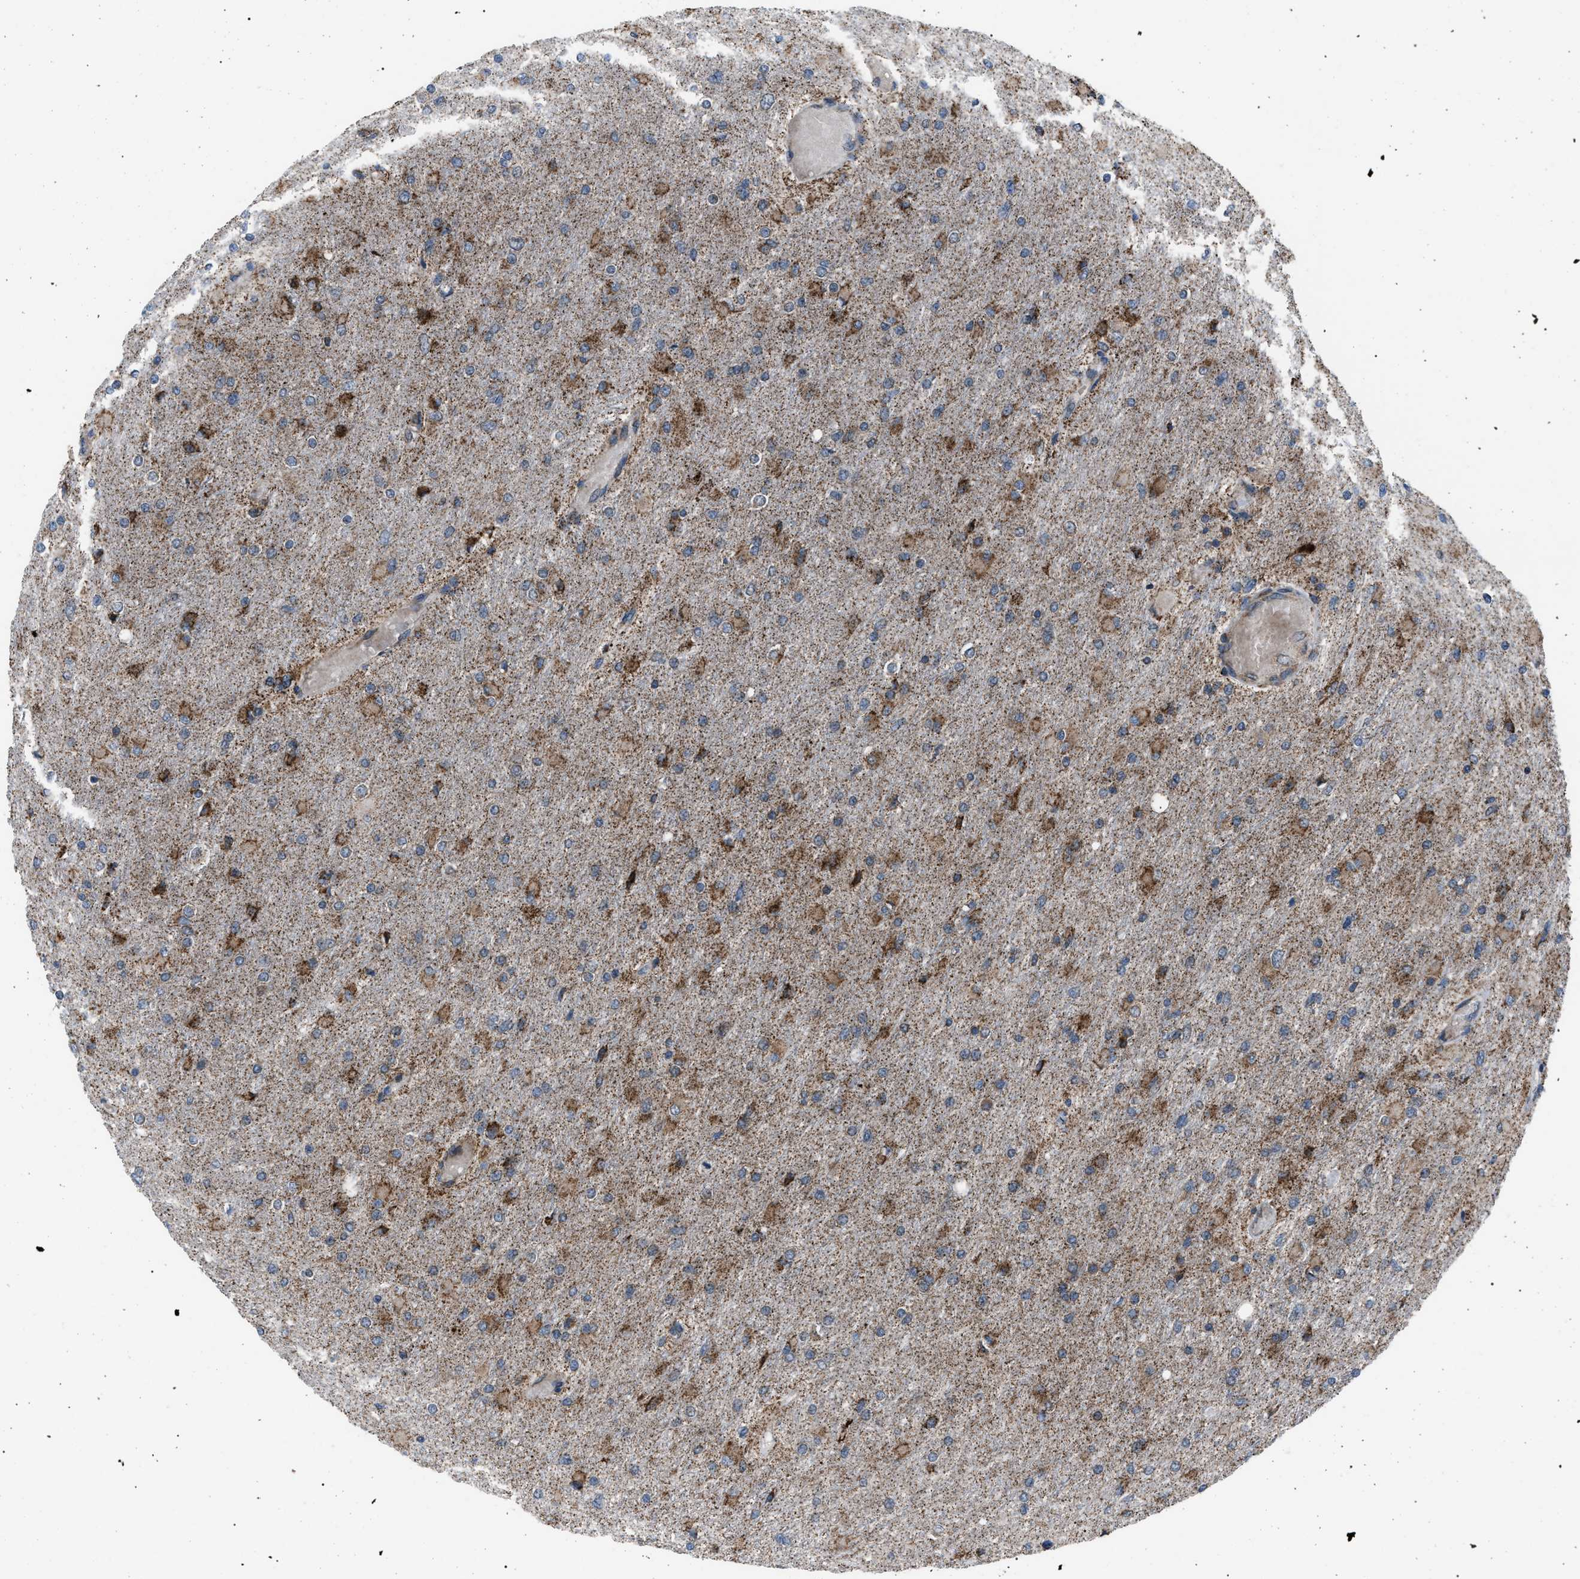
{"staining": {"intensity": "moderate", "quantity": "25%-75%", "location": "cytoplasmic/membranous"}, "tissue": "glioma", "cell_type": "Tumor cells", "image_type": "cancer", "snomed": [{"axis": "morphology", "description": "Glioma, malignant, High grade"}, {"axis": "topography", "description": "Cerebral cortex"}], "caption": "A photomicrograph showing moderate cytoplasmic/membranous staining in about 25%-75% of tumor cells in malignant high-grade glioma, as visualized by brown immunohistochemical staining.", "gene": "AGO2", "patient": {"sex": "female", "age": 36}}